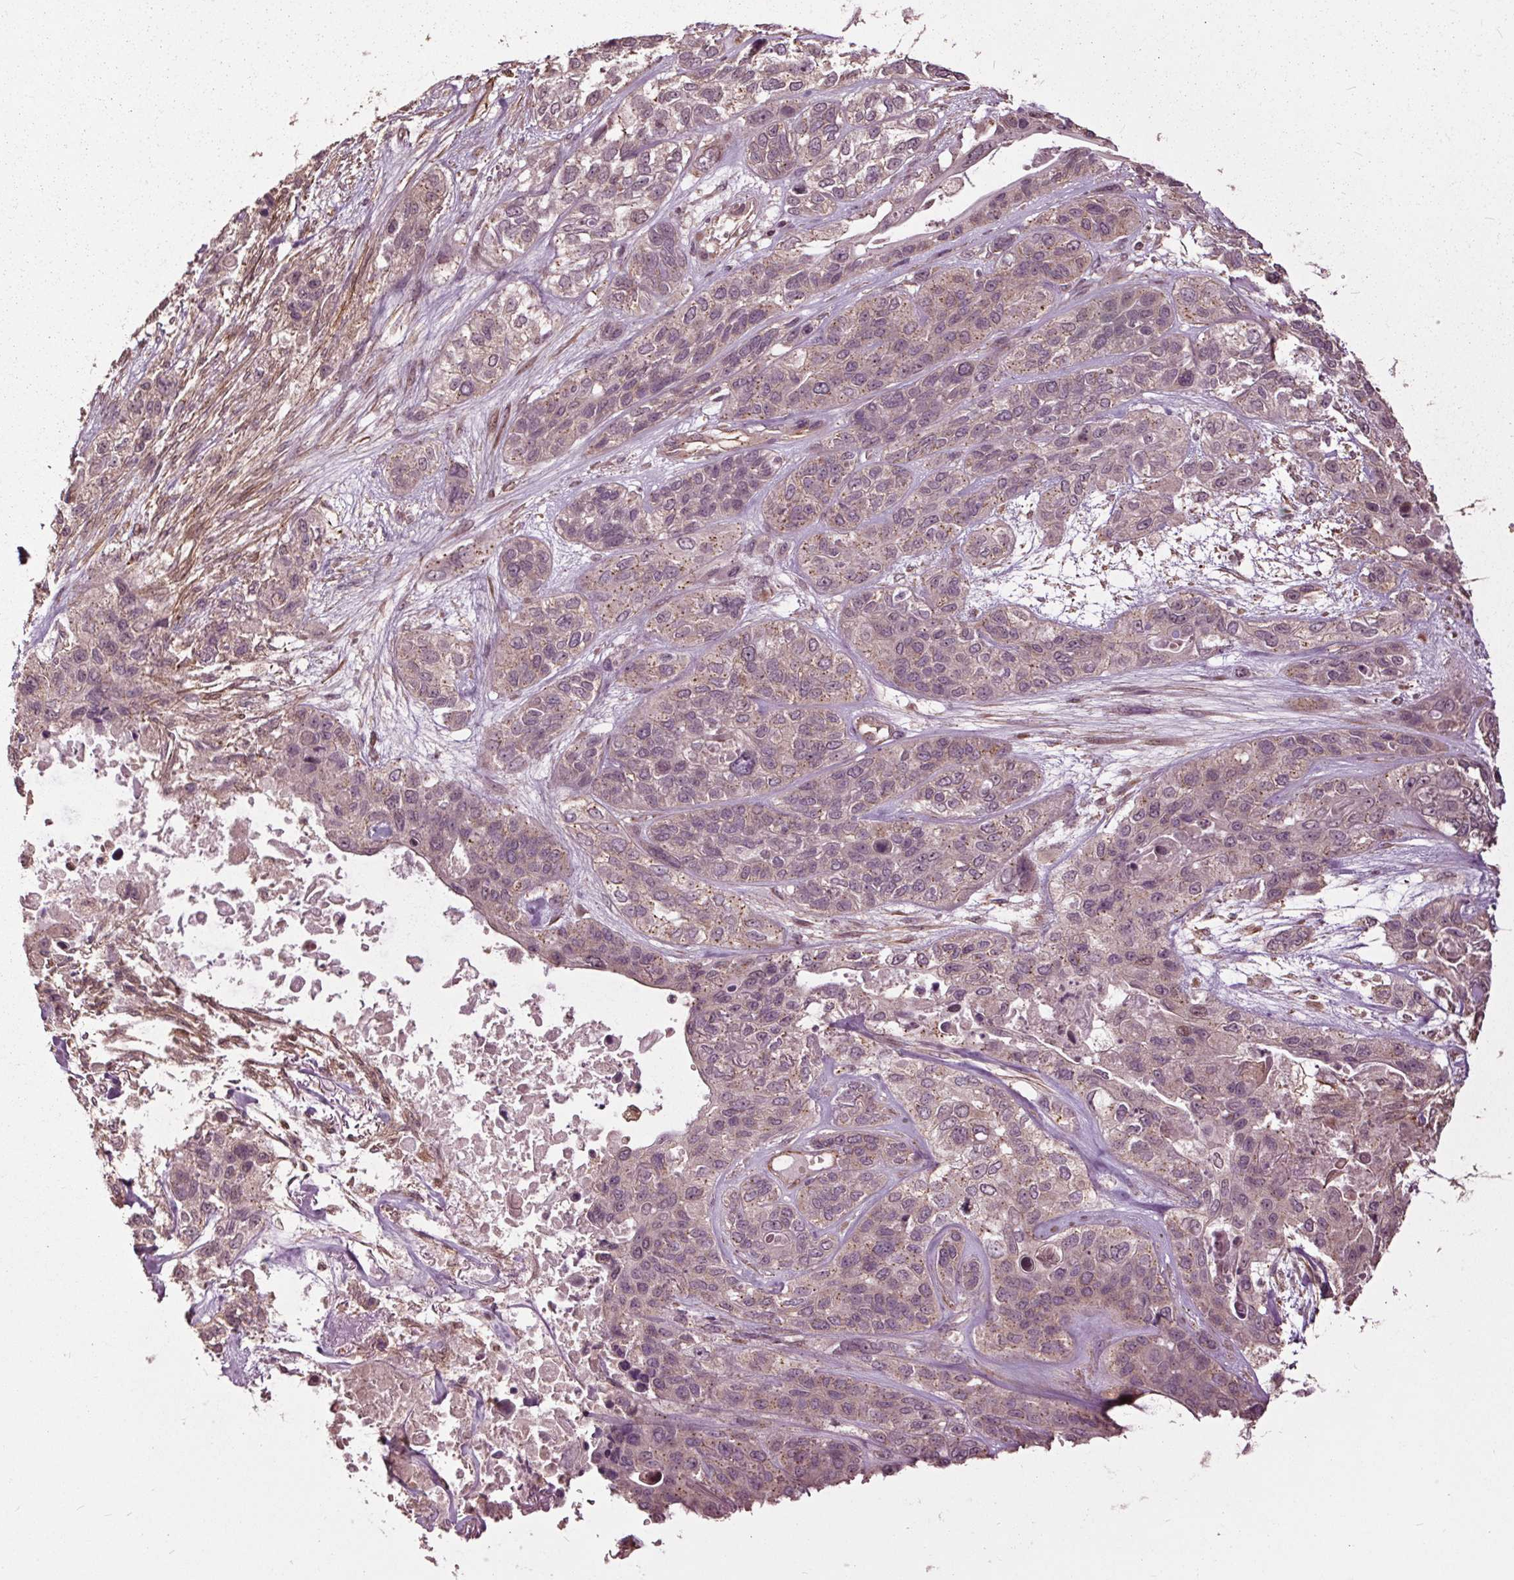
{"staining": {"intensity": "weak", "quantity": "<25%", "location": "cytoplasmic/membranous"}, "tissue": "lung cancer", "cell_type": "Tumor cells", "image_type": "cancer", "snomed": [{"axis": "morphology", "description": "Squamous cell carcinoma, NOS"}, {"axis": "topography", "description": "Lung"}], "caption": "Immunohistochemistry (IHC) of human lung squamous cell carcinoma shows no expression in tumor cells.", "gene": "CEP95", "patient": {"sex": "female", "age": 70}}